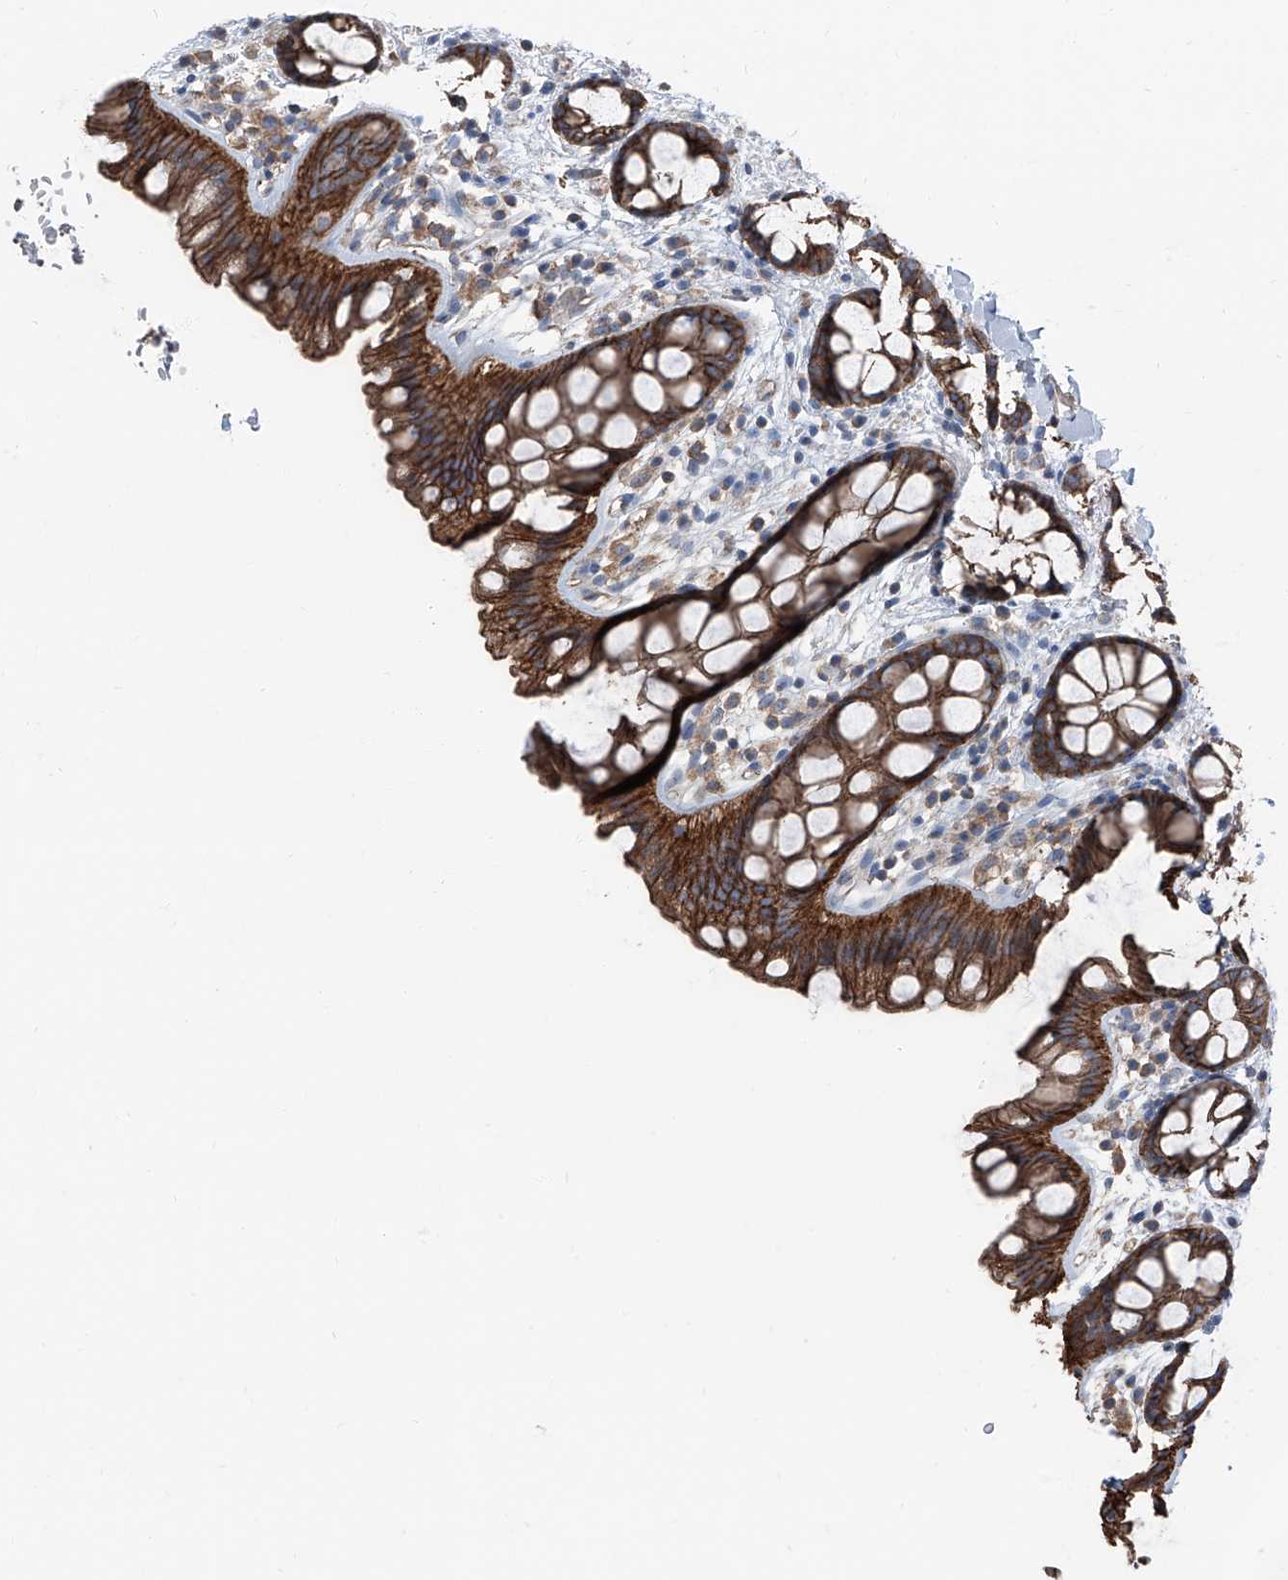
{"staining": {"intensity": "strong", "quantity": ">75%", "location": "cytoplasmic/membranous"}, "tissue": "rectum", "cell_type": "Glandular cells", "image_type": "normal", "snomed": [{"axis": "morphology", "description": "Normal tissue, NOS"}, {"axis": "topography", "description": "Rectum"}], "caption": "About >75% of glandular cells in unremarkable rectum display strong cytoplasmic/membranous protein expression as visualized by brown immunohistochemical staining.", "gene": "GPR142", "patient": {"sex": "female", "age": 65}}